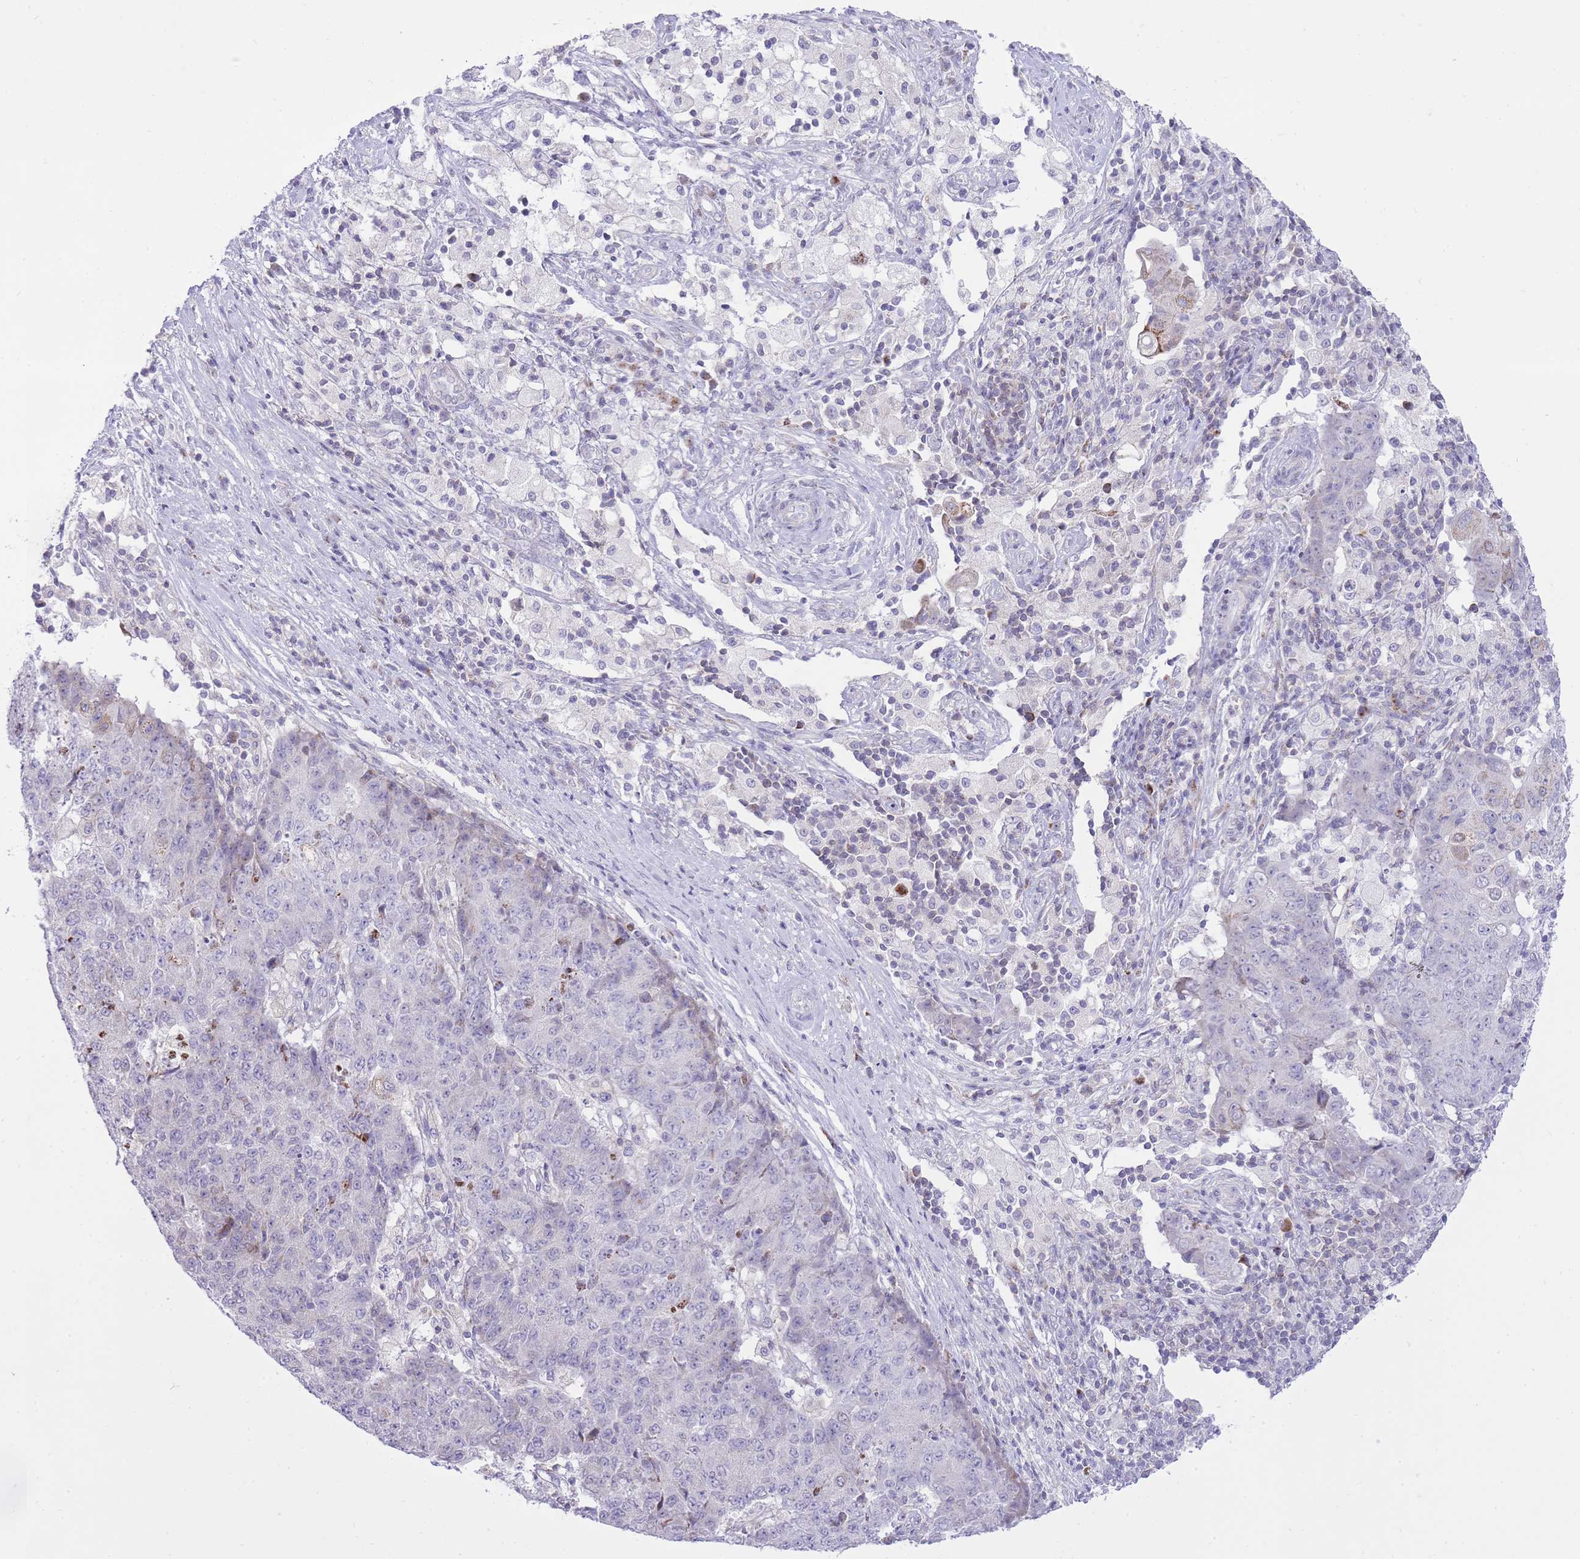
{"staining": {"intensity": "moderate", "quantity": "<25%", "location": "cytoplasmic/membranous"}, "tissue": "ovarian cancer", "cell_type": "Tumor cells", "image_type": "cancer", "snomed": [{"axis": "morphology", "description": "Carcinoma, endometroid"}, {"axis": "topography", "description": "Ovary"}], "caption": "Immunohistochemistry (IHC) micrograph of neoplastic tissue: human ovarian cancer (endometroid carcinoma) stained using immunohistochemistry displays low levels of moderate protein expression localized specifically in the cytoplasmic/membranous of tumor cells, appearing as a cytoplasmic/membranous brown color.", "gene": "DENND2D", "patient": {"sex": "female", "age": 42}}